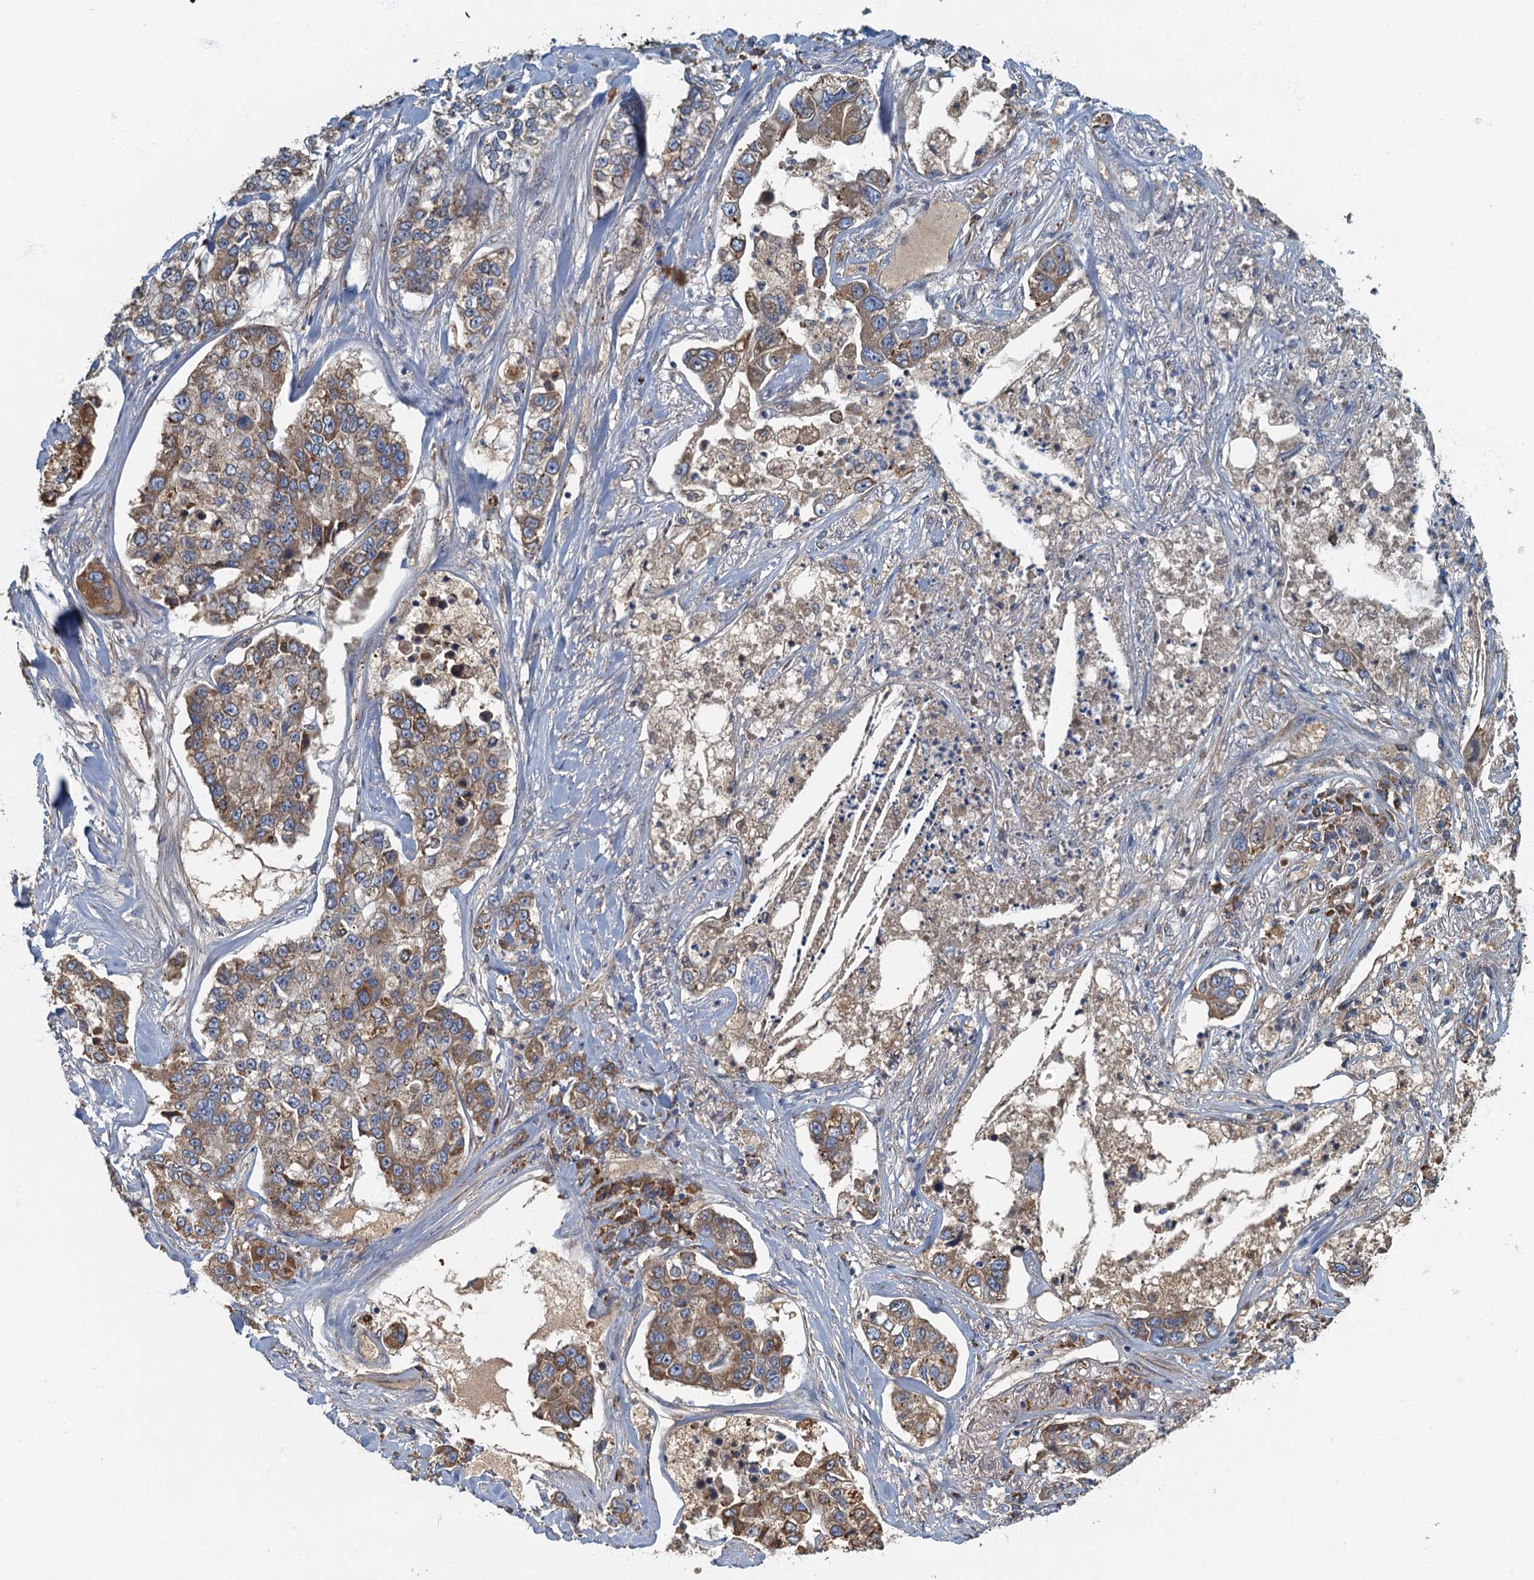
{"staining": {"intensity": "moderate", "quantity": "25%-75%", "location": "cytoplasmic/membranous"}, "tissue": "lung cancer", "cell_type": "Tumor cells", "image_type": "cancer", "snomed": [{"axis": "morphology", "description": "Adenocarcinoma, NOS"}, {"axis": "topography", "description": "Lung"}], "caption": "This micrograph displays immunohistochemistry (IHC) staining of adenocarcinoma (lung), with medium moderate cytoplasmic/membranous staining in about 25%-75% of tumor cells.", "gene": "SPDYC", "patient": {"sex": "male", "age": 49}}